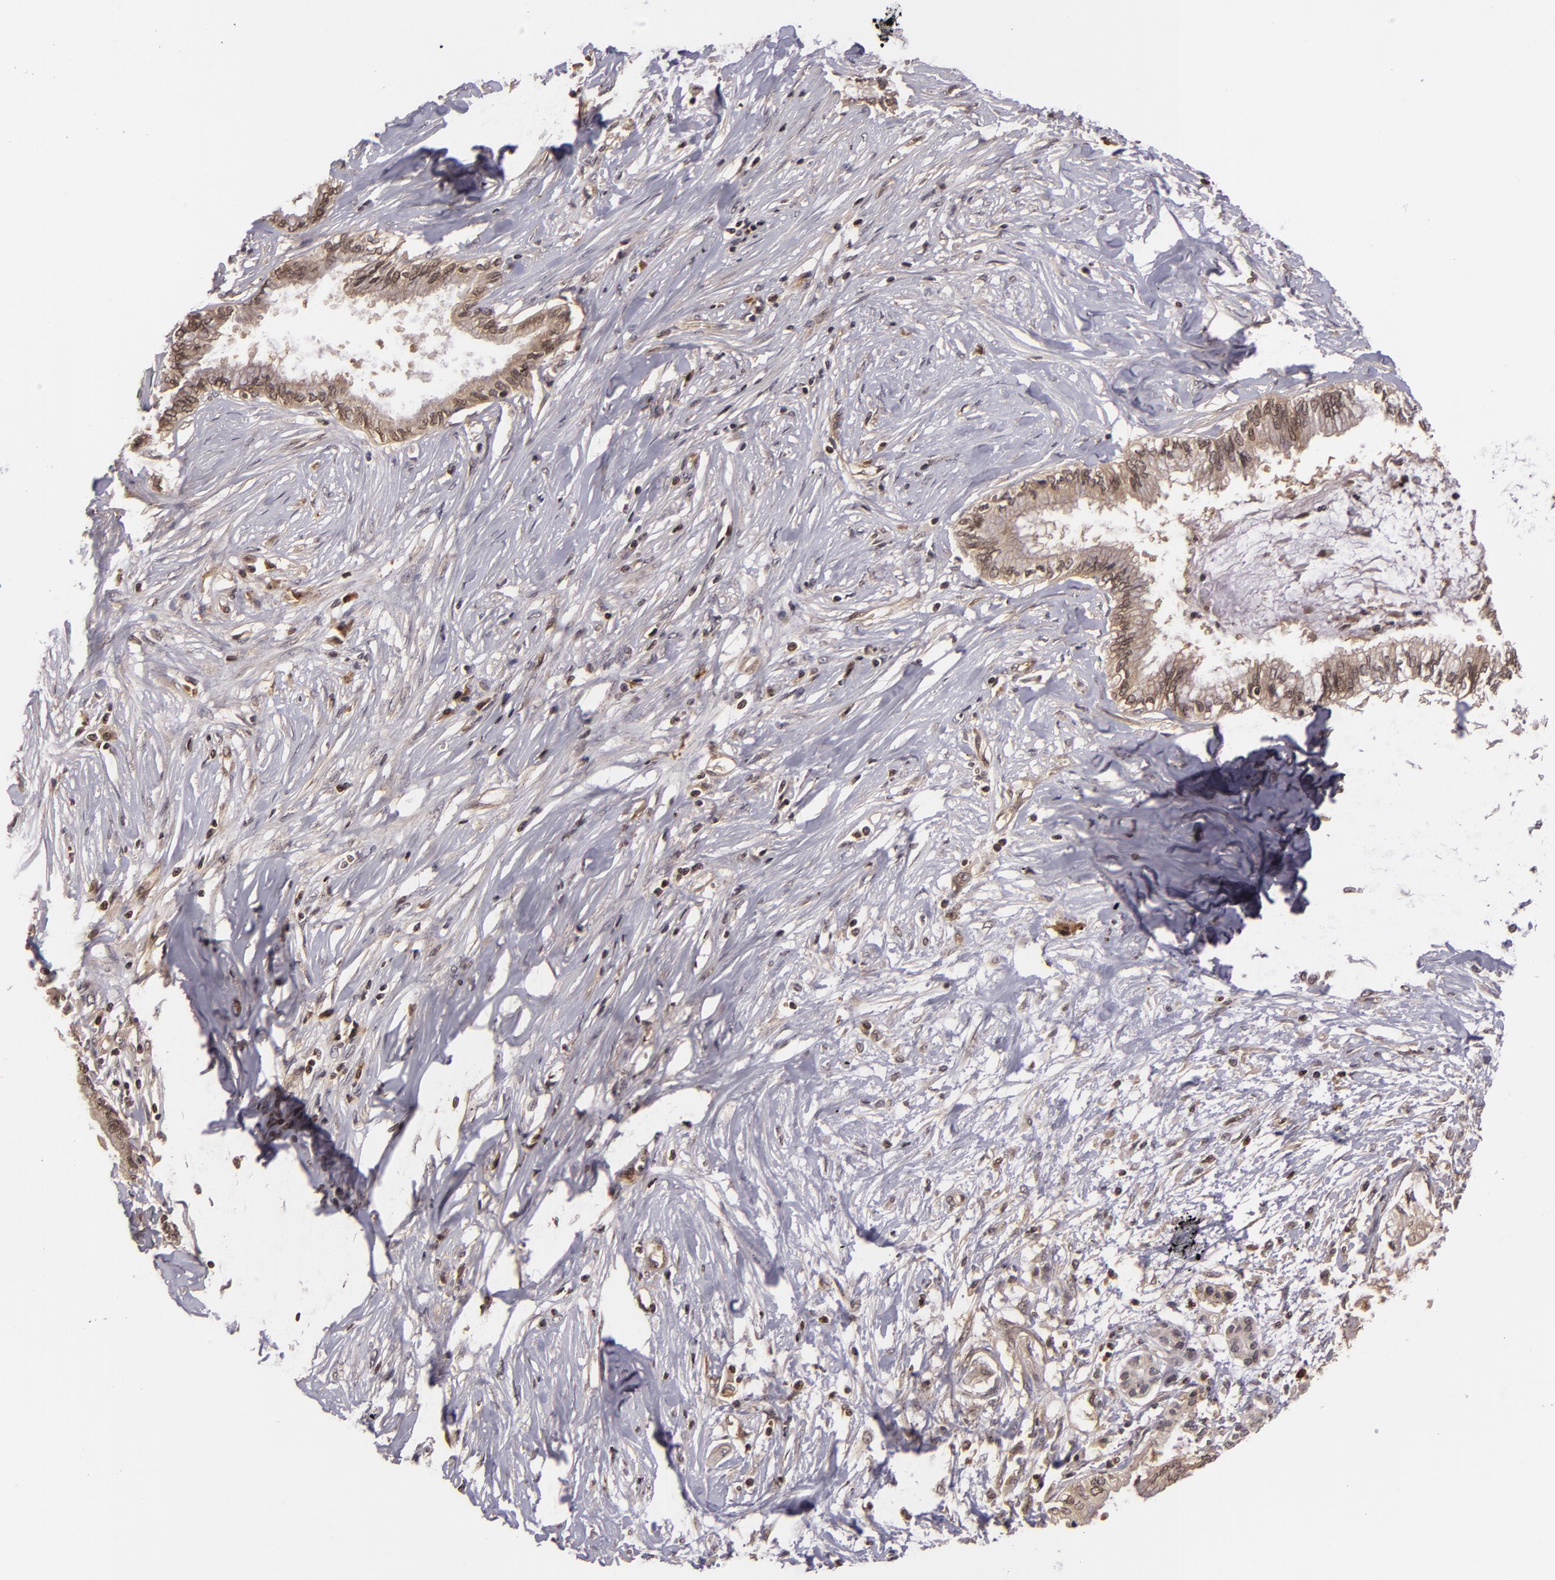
{"staining": {"intensity": "weak", "quantity": "25%-75%", "location": "cytoplasmic/membranous"}, "tissue": "pancreatic cancer", "cell_type": "Tumor cells", "image_type": "cancer", "snomed": [{"axis": "morphology", "description": "Adenocarcinoma, NOS"}, {"axis": "topography", "description": "Pancreas"}], "caption": "Human pancreatic cancer (adenocarcinoma) stained with a brown dye shows weak cytoplasmic/membranous positive staining in about 25%-75% of tumor cells.", "gene": "ZBTB33", "patient": {"sex": "female", "age": 64}}